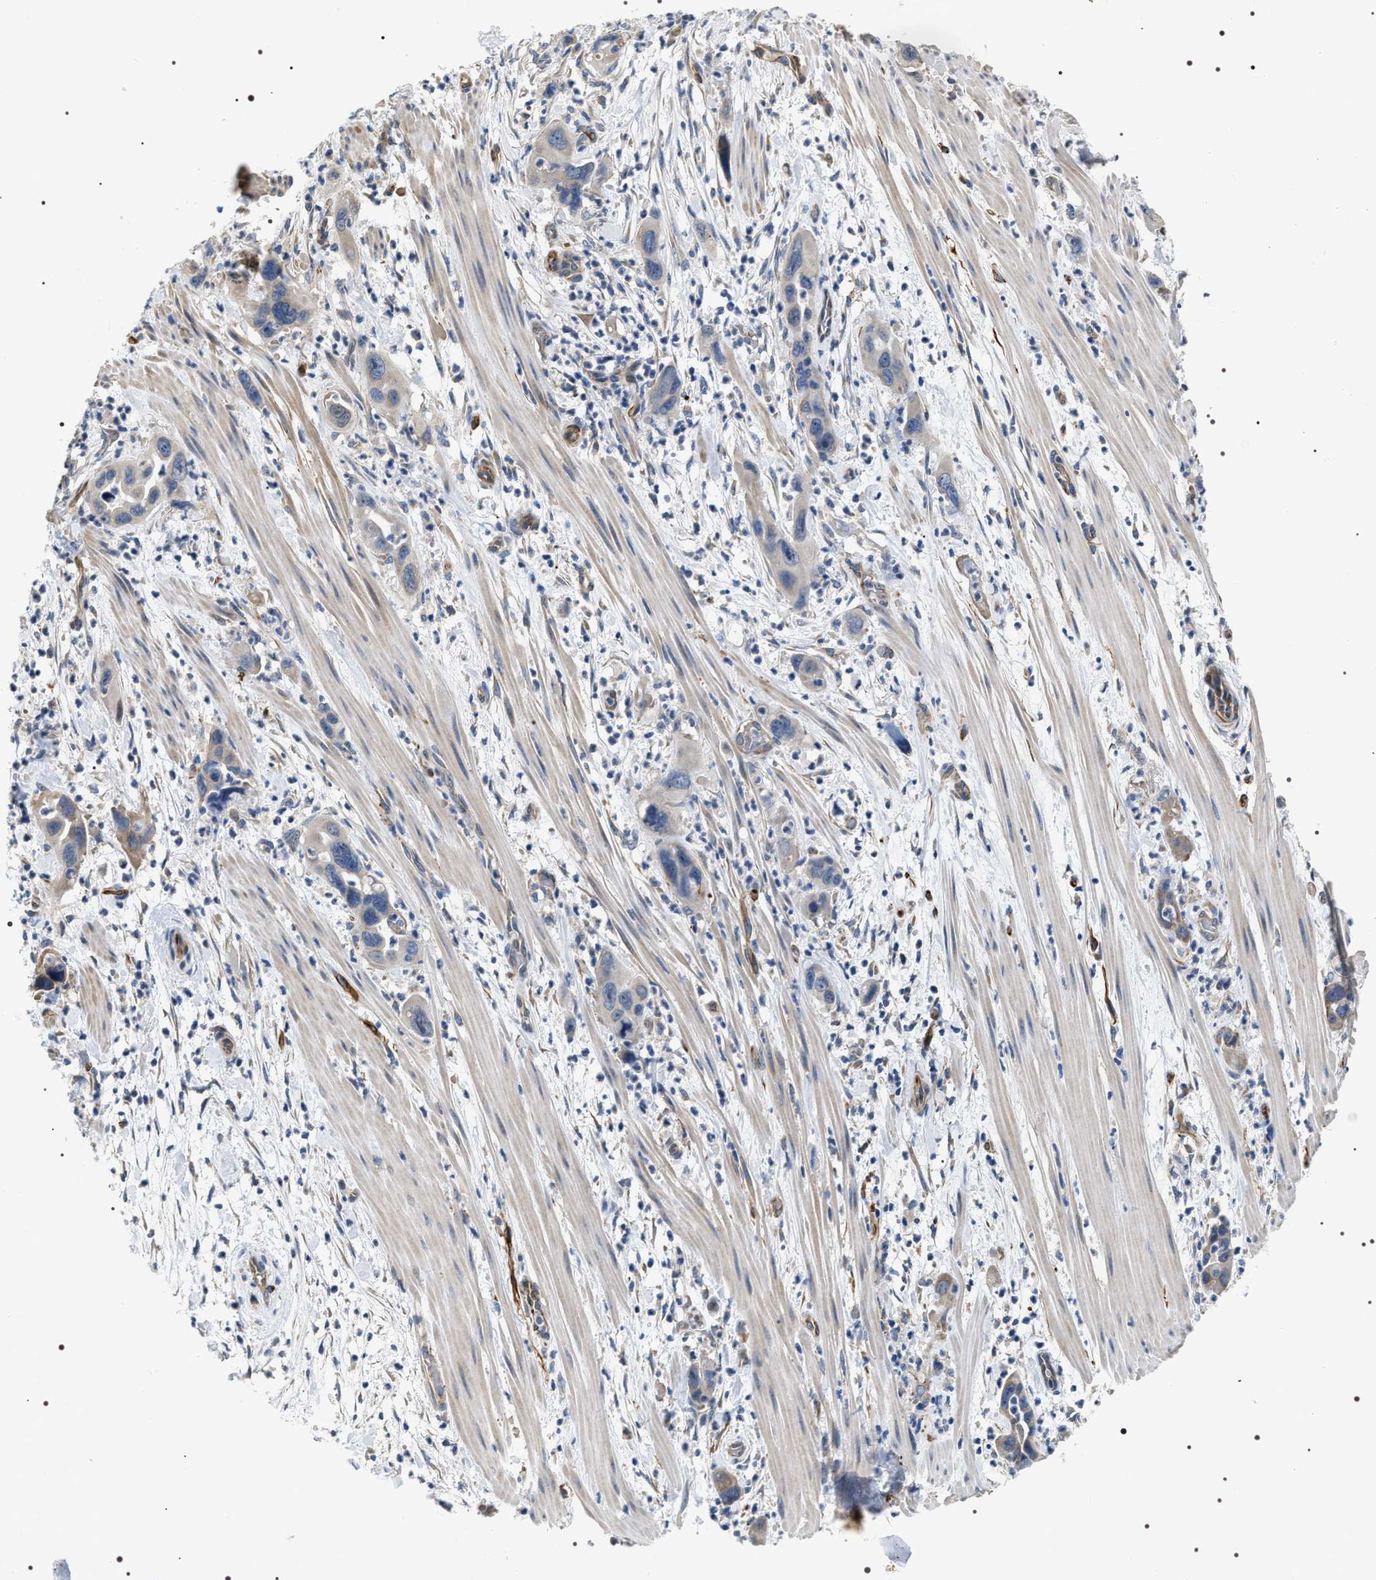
{"staining": {"intensity": "negative", "quantity": "none", "location": "none"}, "tissue": "pancreatic cancer", "cell_type": "Tumor cells", "image_type": "cancer", "snomed": [{"axis": "morphology", "description": "Adenocarcinoma, NOS"}, {"axis": "topography", "description": "Pancreas"}], "caption": "An IHC micrograph of pancreatic adenocarcinoma is shown. There is no staining in tumor cells of pancreatic adenocarcinoma.", "gene": "PKD1L1", "patient": {"sex": "female", "age": 71}}